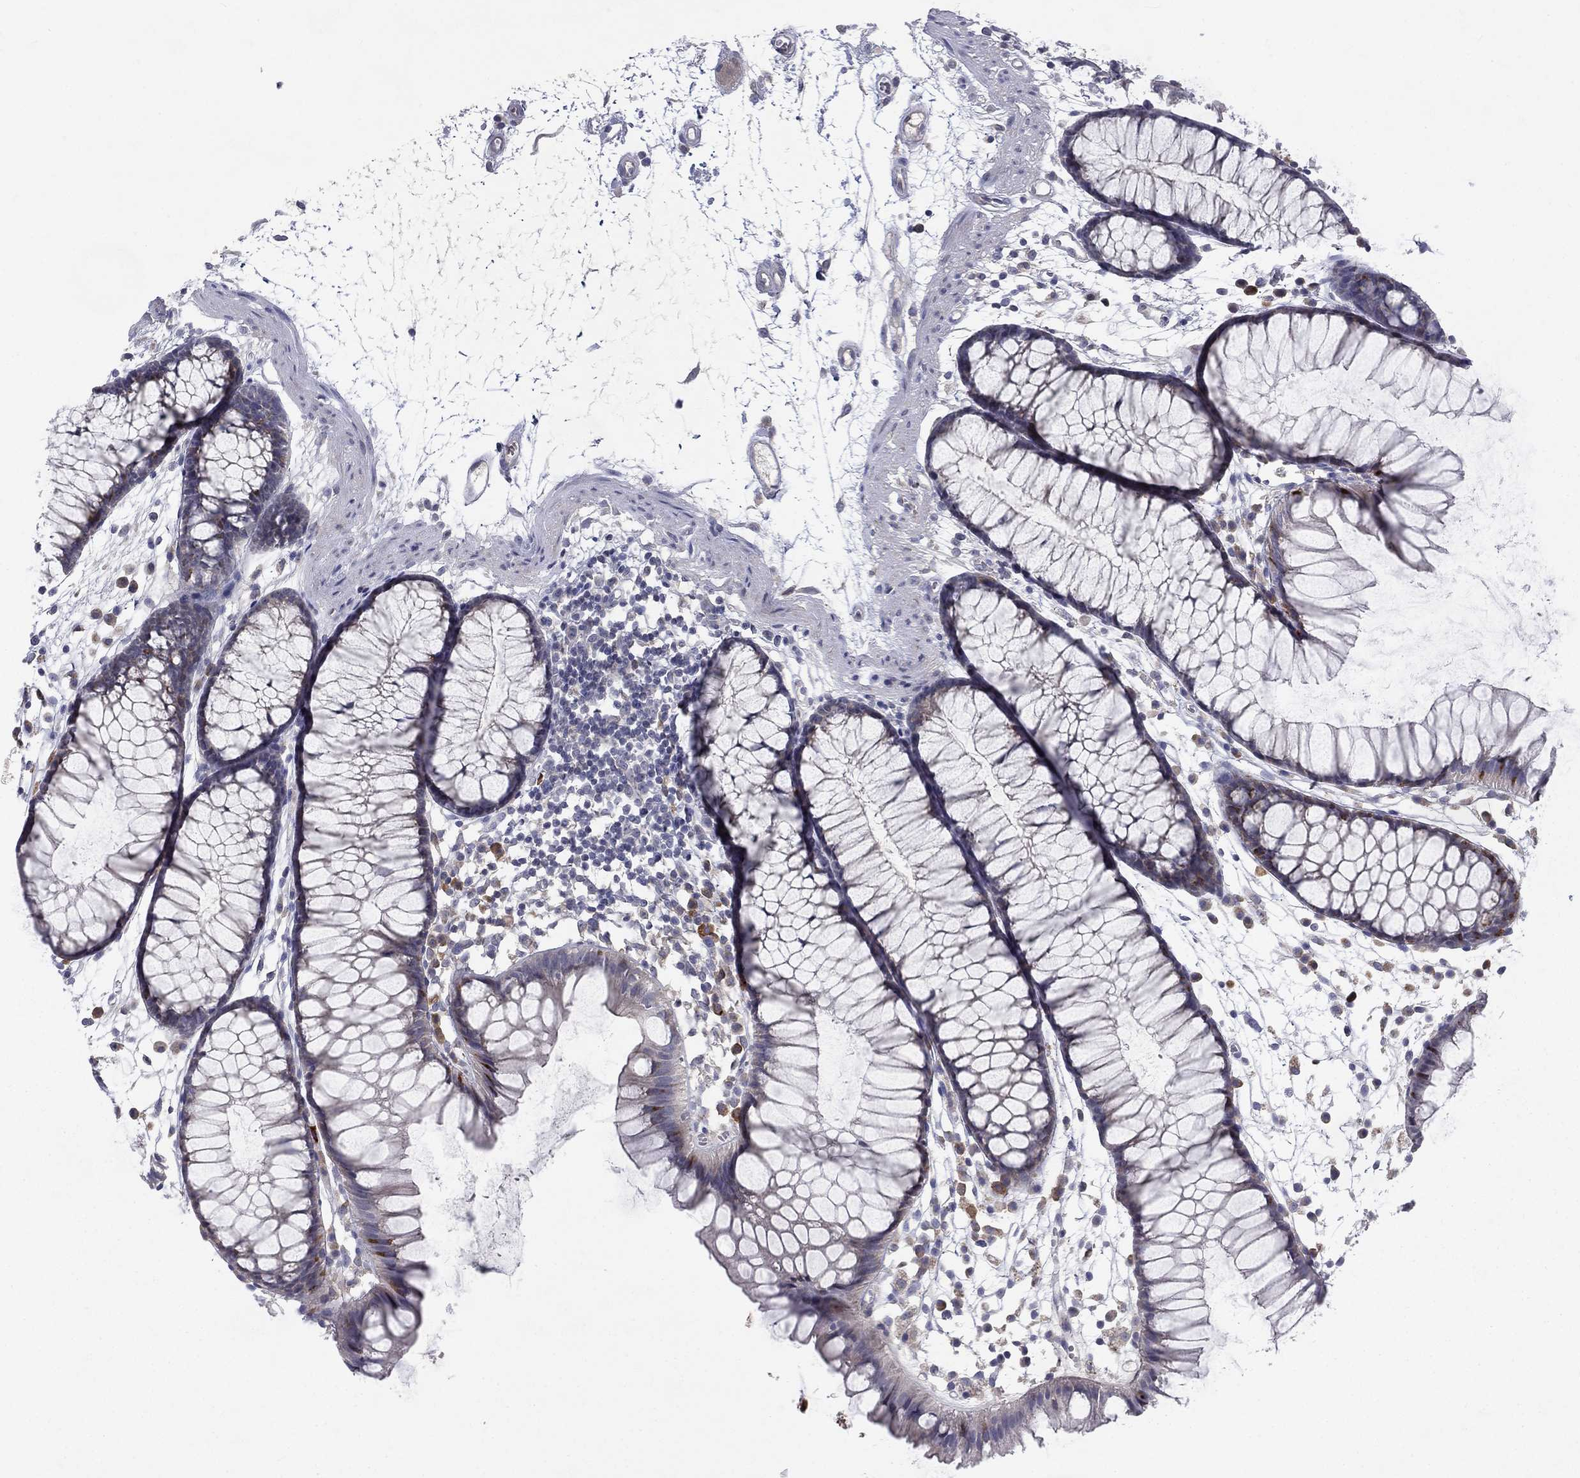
{"staining": {"intensity": "negative", "quantity": "none", "location": "none"}, "tissue": "colon", "cell_type": "Endothelial cells", "image_type": "normal", "snomed": [{"axis": "morphology", "description": "Normal tissue, NOS"}, {"axis": "morphology", "description": "Adenocarcinoma, NOS"}, {"axis": "topography", "description": "Colon"}], "caption": "Immunohistochemistry (IHC) of normal colon reveals no staining in endothelial cells.", "gene": "CACNA1A", "patient": {"sex": "male", "age": 65}}